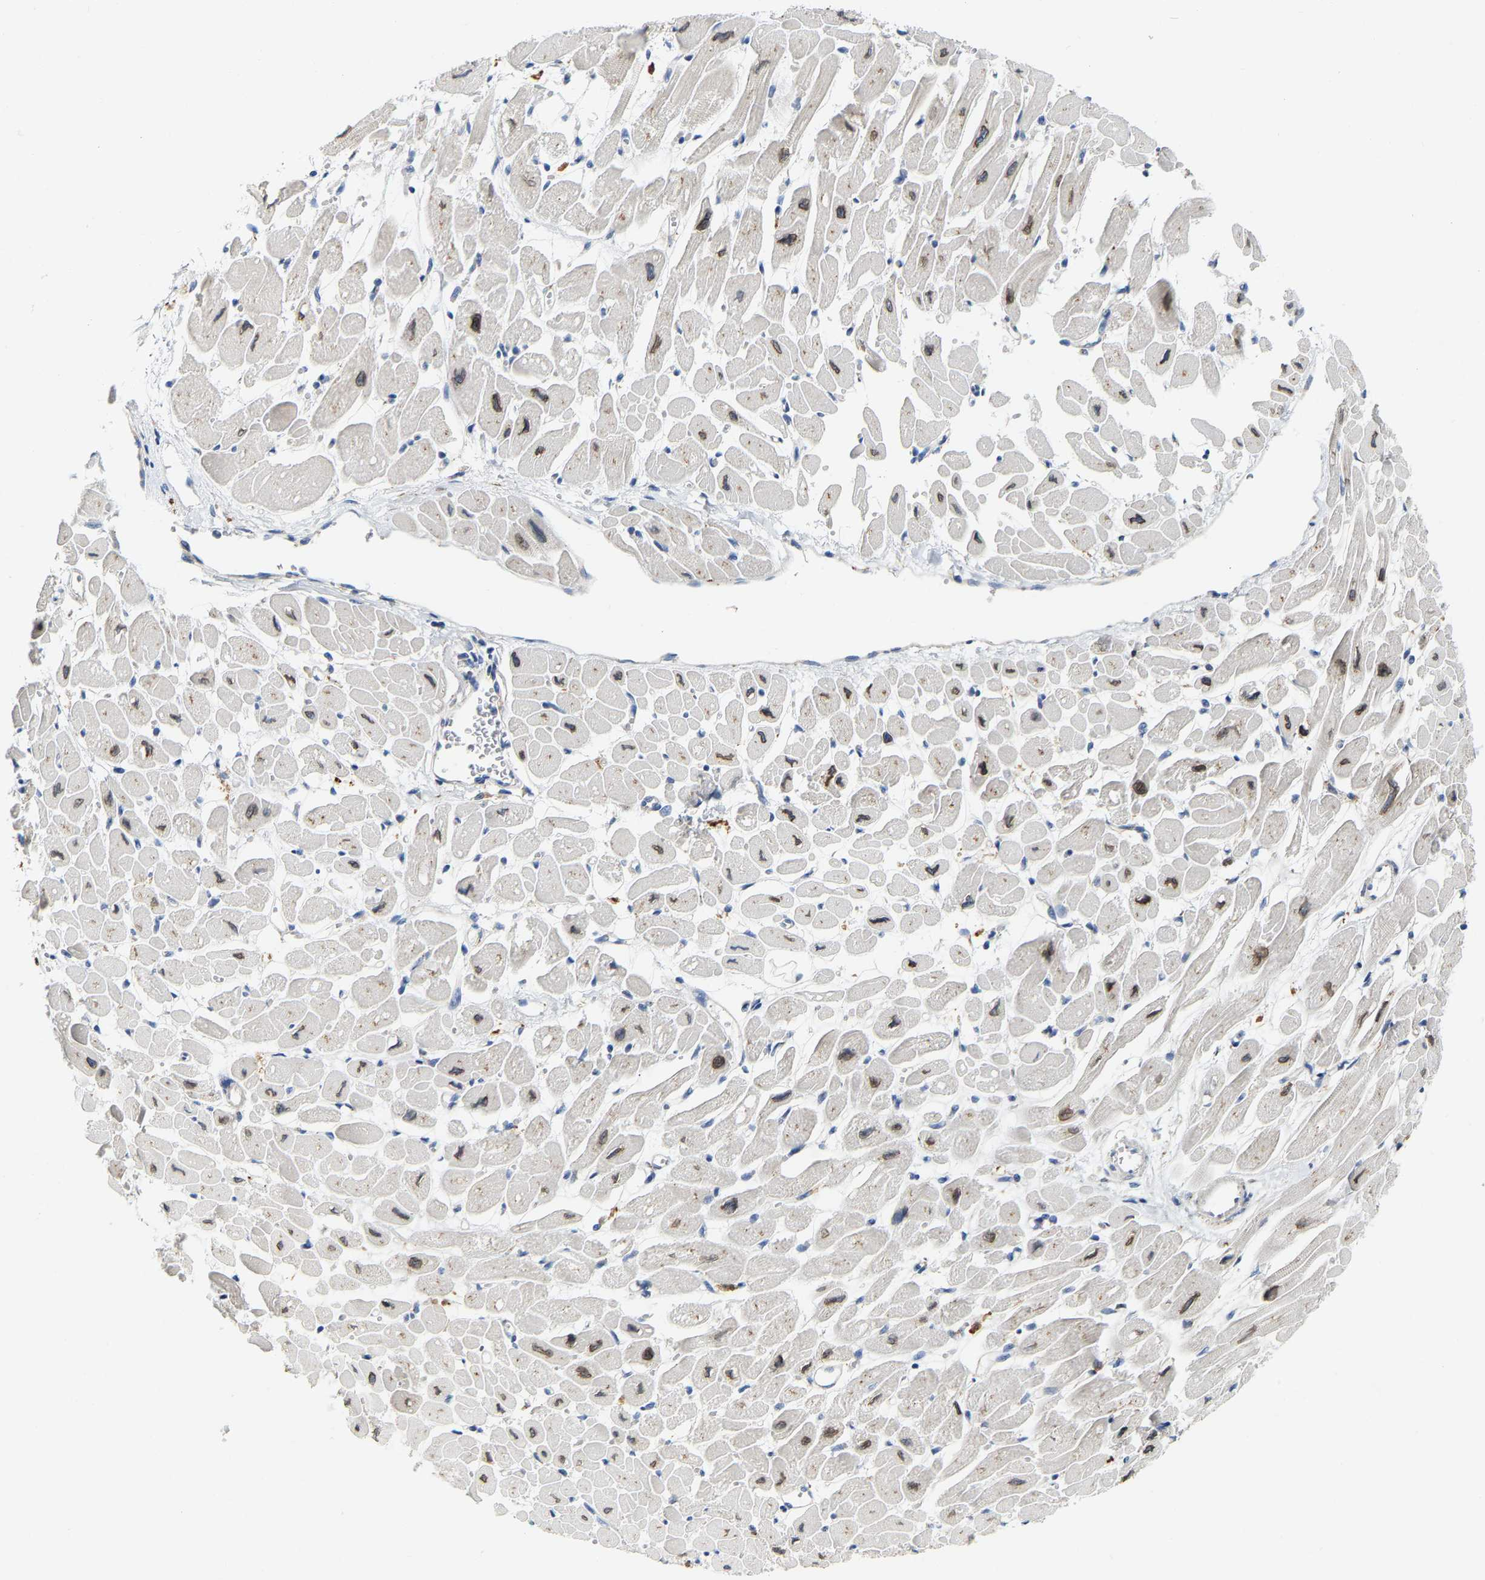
{"staining": {"intensity": "moderate", "quantity": "25%-75%", "location": "cytoplasmic/membranous"}, "tissue": "heart muscle", "cell_type": "Cardiomyocytes", "image_type": "normal", "snomed": [{"axis": "morphology", "description": "Normal tissue, NOS"}, {"axis": "topography", "description": "Heart"}], "caption": "Moderate cytoplasmic/membranous protein positivity is identified in about 25%-75% of cardiomyocytes in heart muscle. The staining was performed using DAB (3,3'-diaminobenzidine) to visualize the protein expression in brown, while the nuclei were stained in blue with hematoxylin (Magnification: 20x).", "gene": "PCNT", "patient": {"sex": "female", "age": 54}}